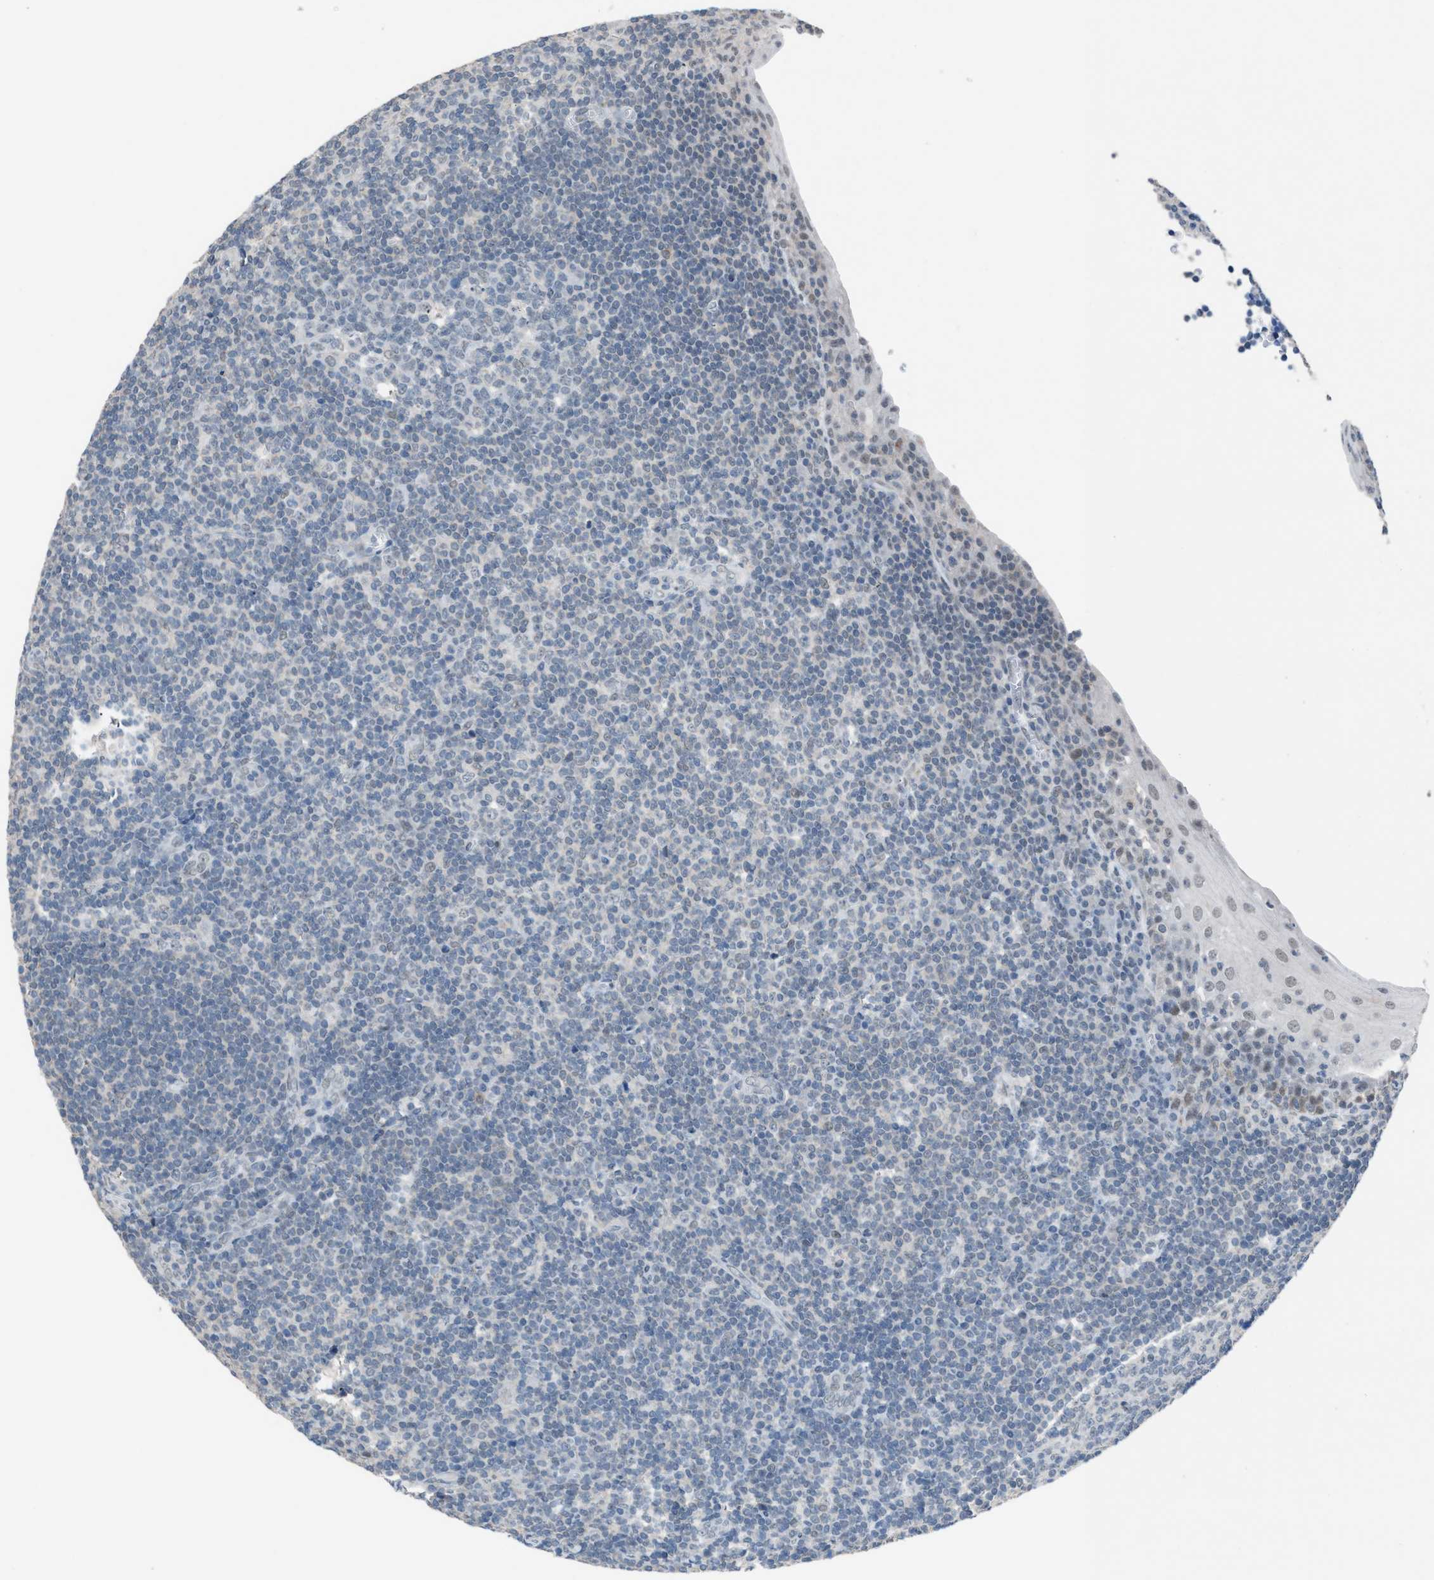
{"staining": {"intensity": "negative", "quantity": "none", "location": "none"}, "tissue": "tonsil", "cell_type": "Germinal center cells", "image_type": "normal", "snomed": [{"axis": "morphology", "description": "Normal tissue, NOS"}, {"axis": "topography", "description": "Tonsil"}], "caption": "This is an IHC photomicrograph of normal tonsil. There is no staining in germinal center cells.", "gene": "ANAPC11", "patient": {"sex": "male", "age": 37}}